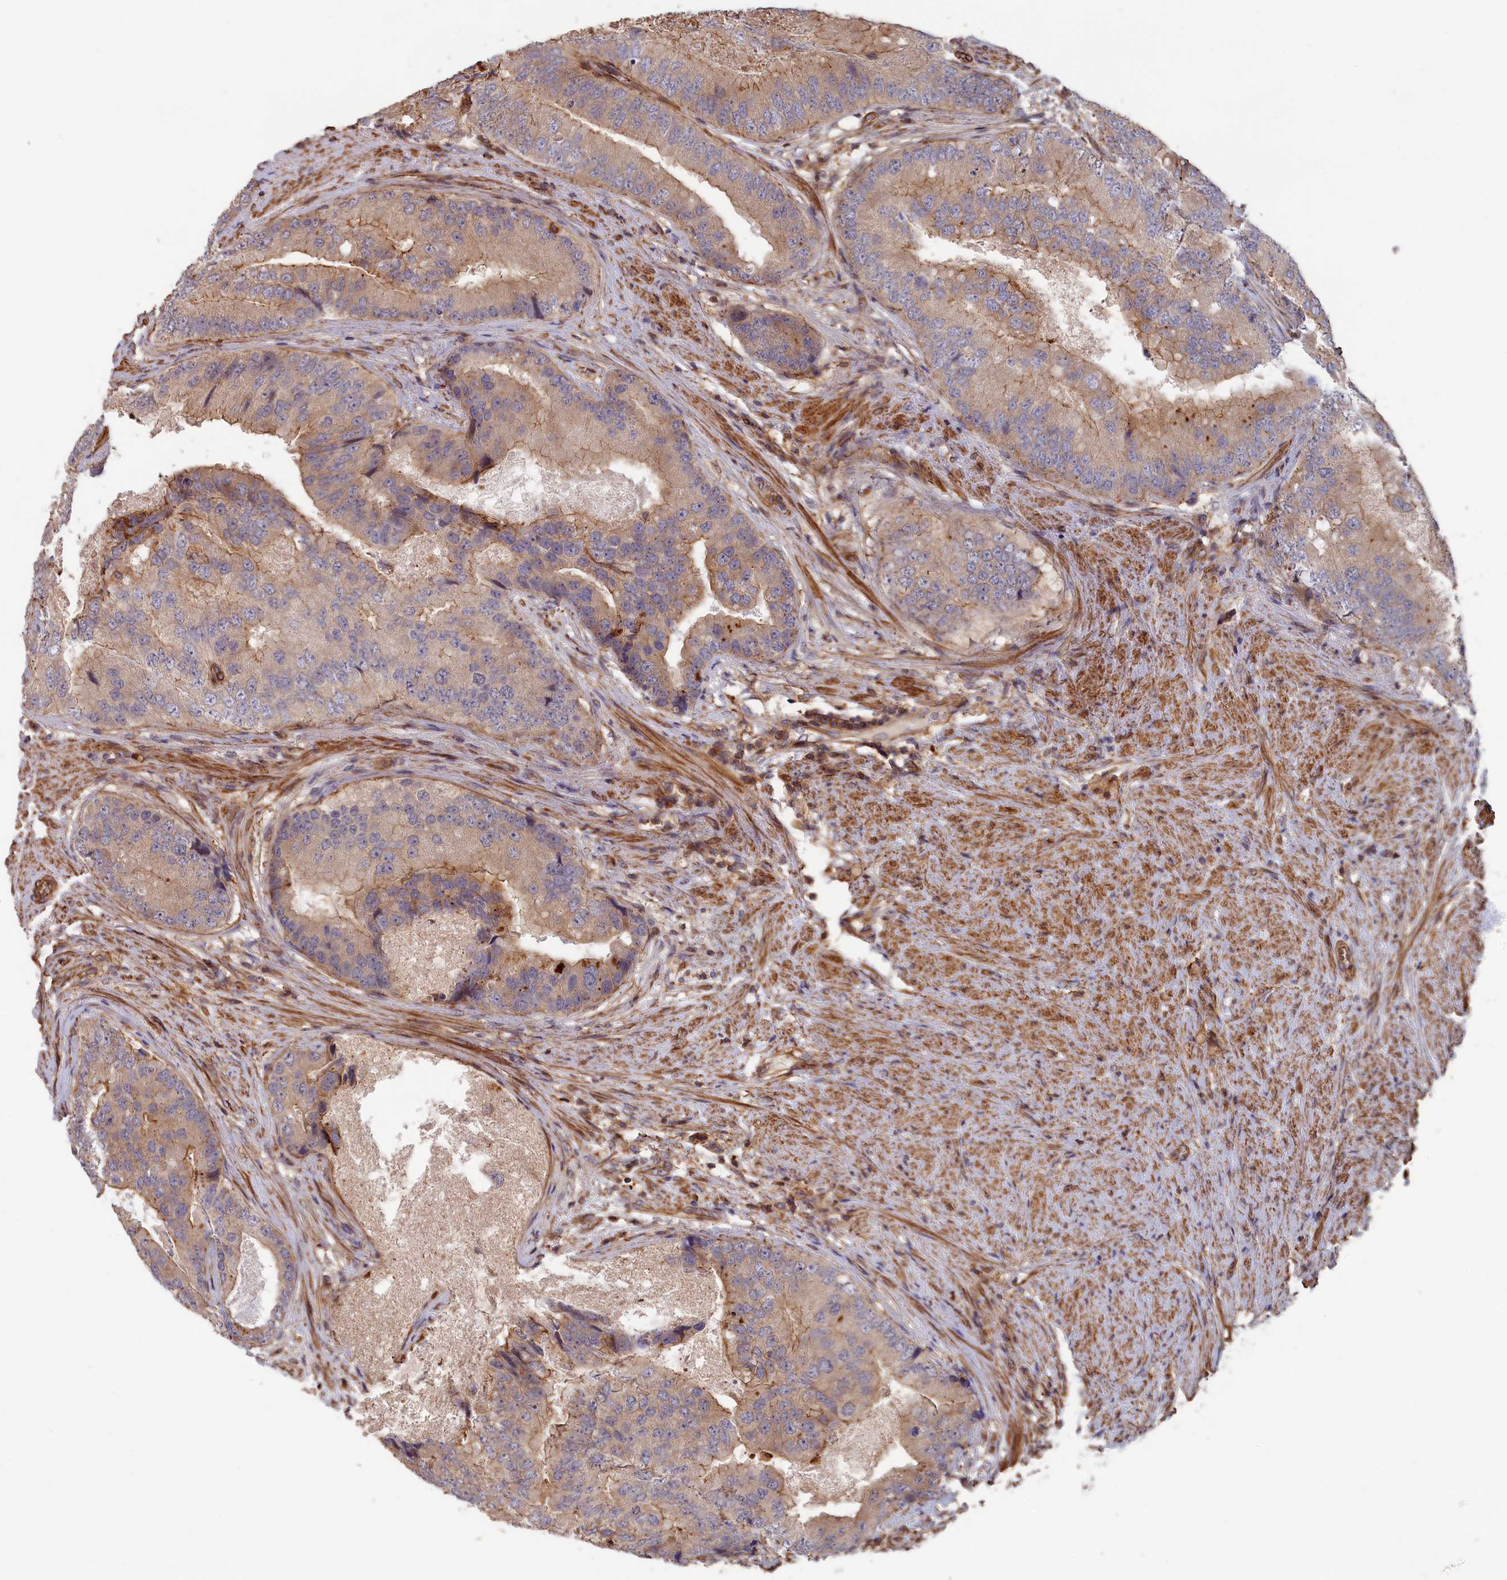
{"staining": {"intensity": "moderate", "quantity": "<25%", "location": "cytoplasmic/membranous"}, "tissue": "prostate cancer", "cell_type": "Tumor cells", "image_type": "cancer", "snomed": [{"axis": "morphology", "description": "Adenocarcinoma, High grade"}, {"axis": "topography", "description": "Prostate"}], "caption": "Human prostate cancer stained with a protein marker exhibits moderate staining in tumor cells.", "gene": "ANKRD27", "patient": {"sex": "male", "age": 70}}